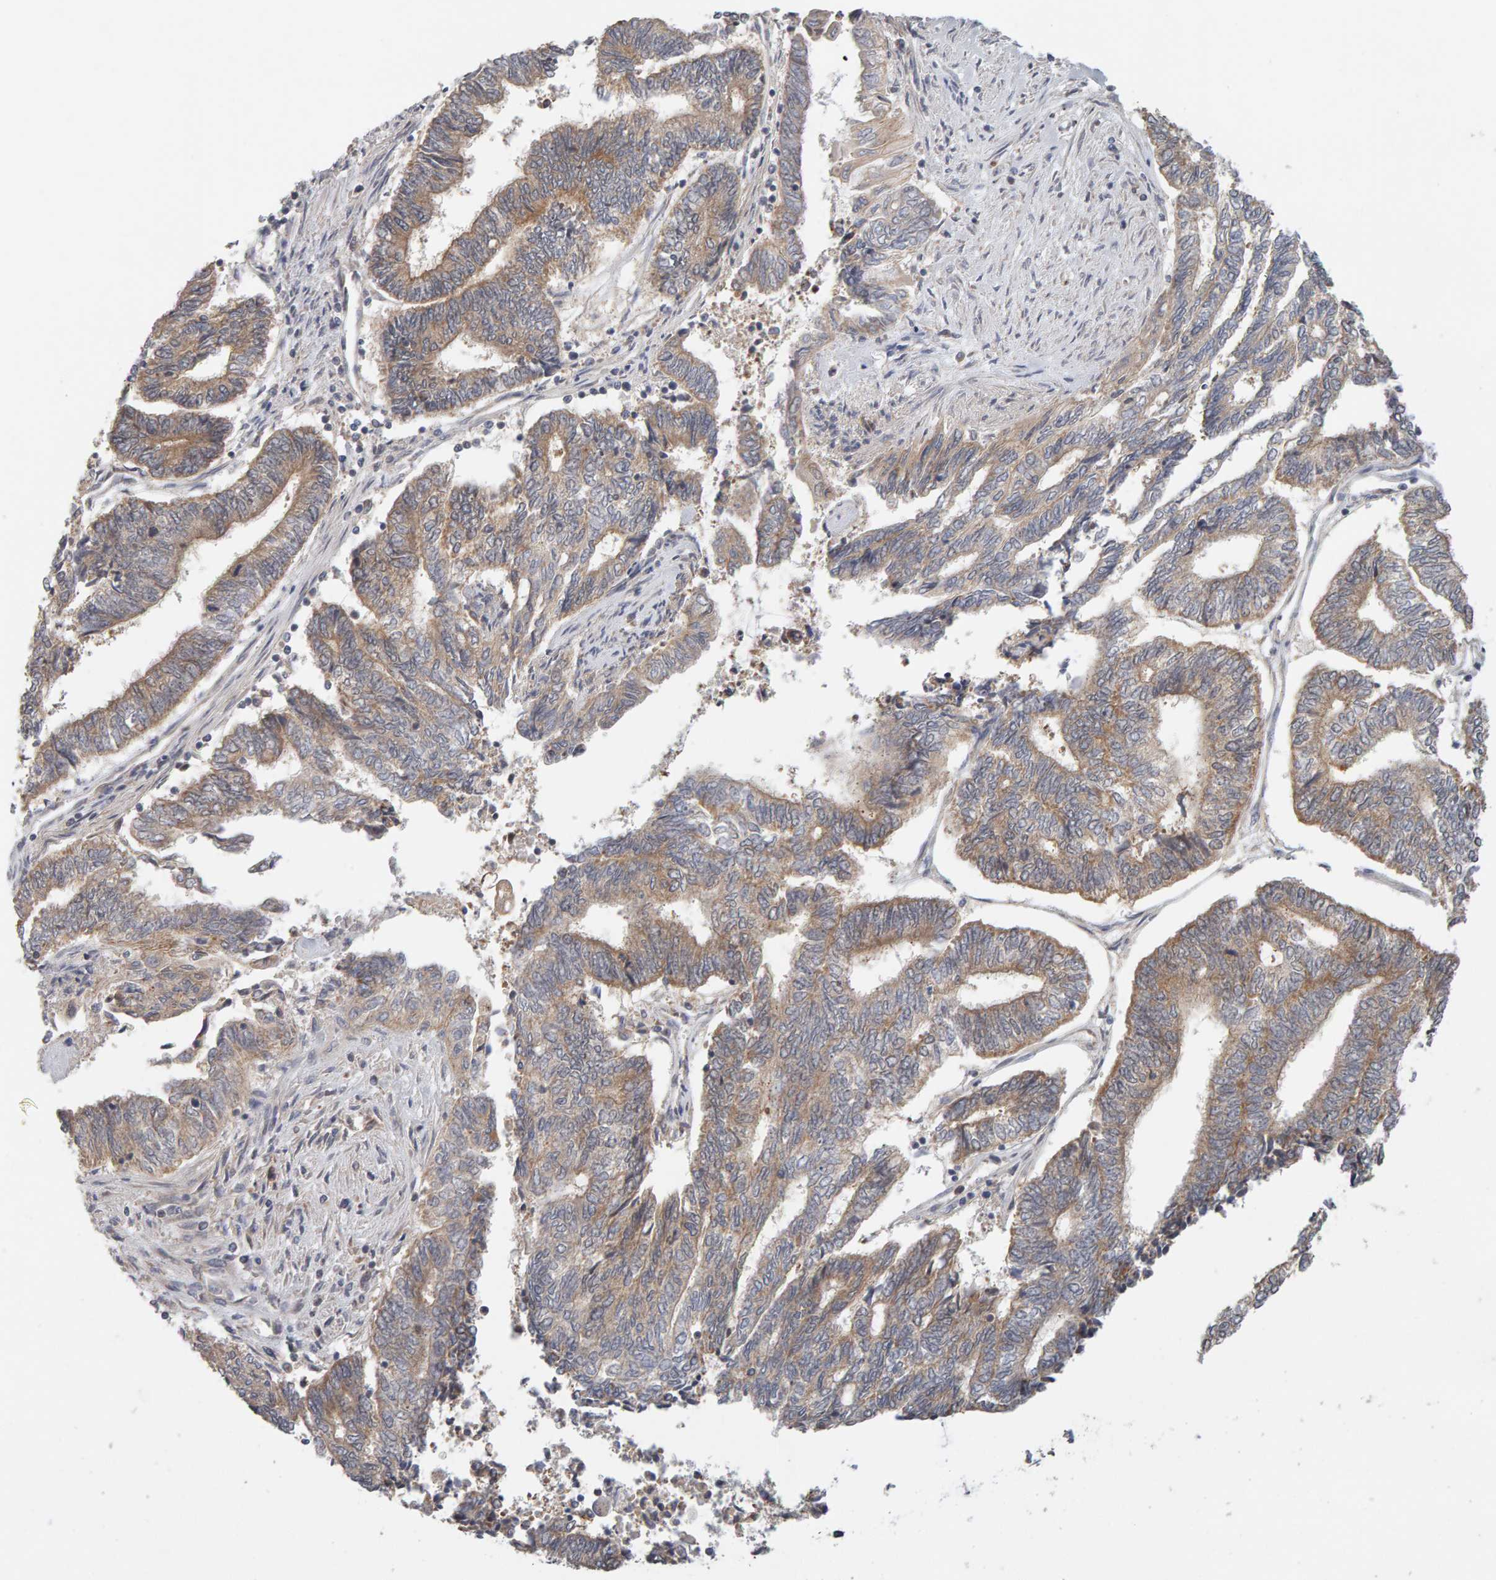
{"staining": {"intensity": "weak", "quantity": ">75%", "location": "cytoplasmic/membranous"}, "tissue": "endometrial cancer", "cell_type": "Tumor cells", "image_type": "cancer", "snomed": [{"axis": "morphology", "description": "Adenocarcinoma, NOS"}, {"axis": "topography", "description": "Uterus"}, {"axis": "topography", "description": "Endometrium"}], "caption": "Endometrial cancer stained for a protein (brown) exhibits weak cytoplasmic/membranous positive expression in about >75% of tumor cells.", "gene": "DNAJC7", "patient": {"sex": "female", "age": 70}}